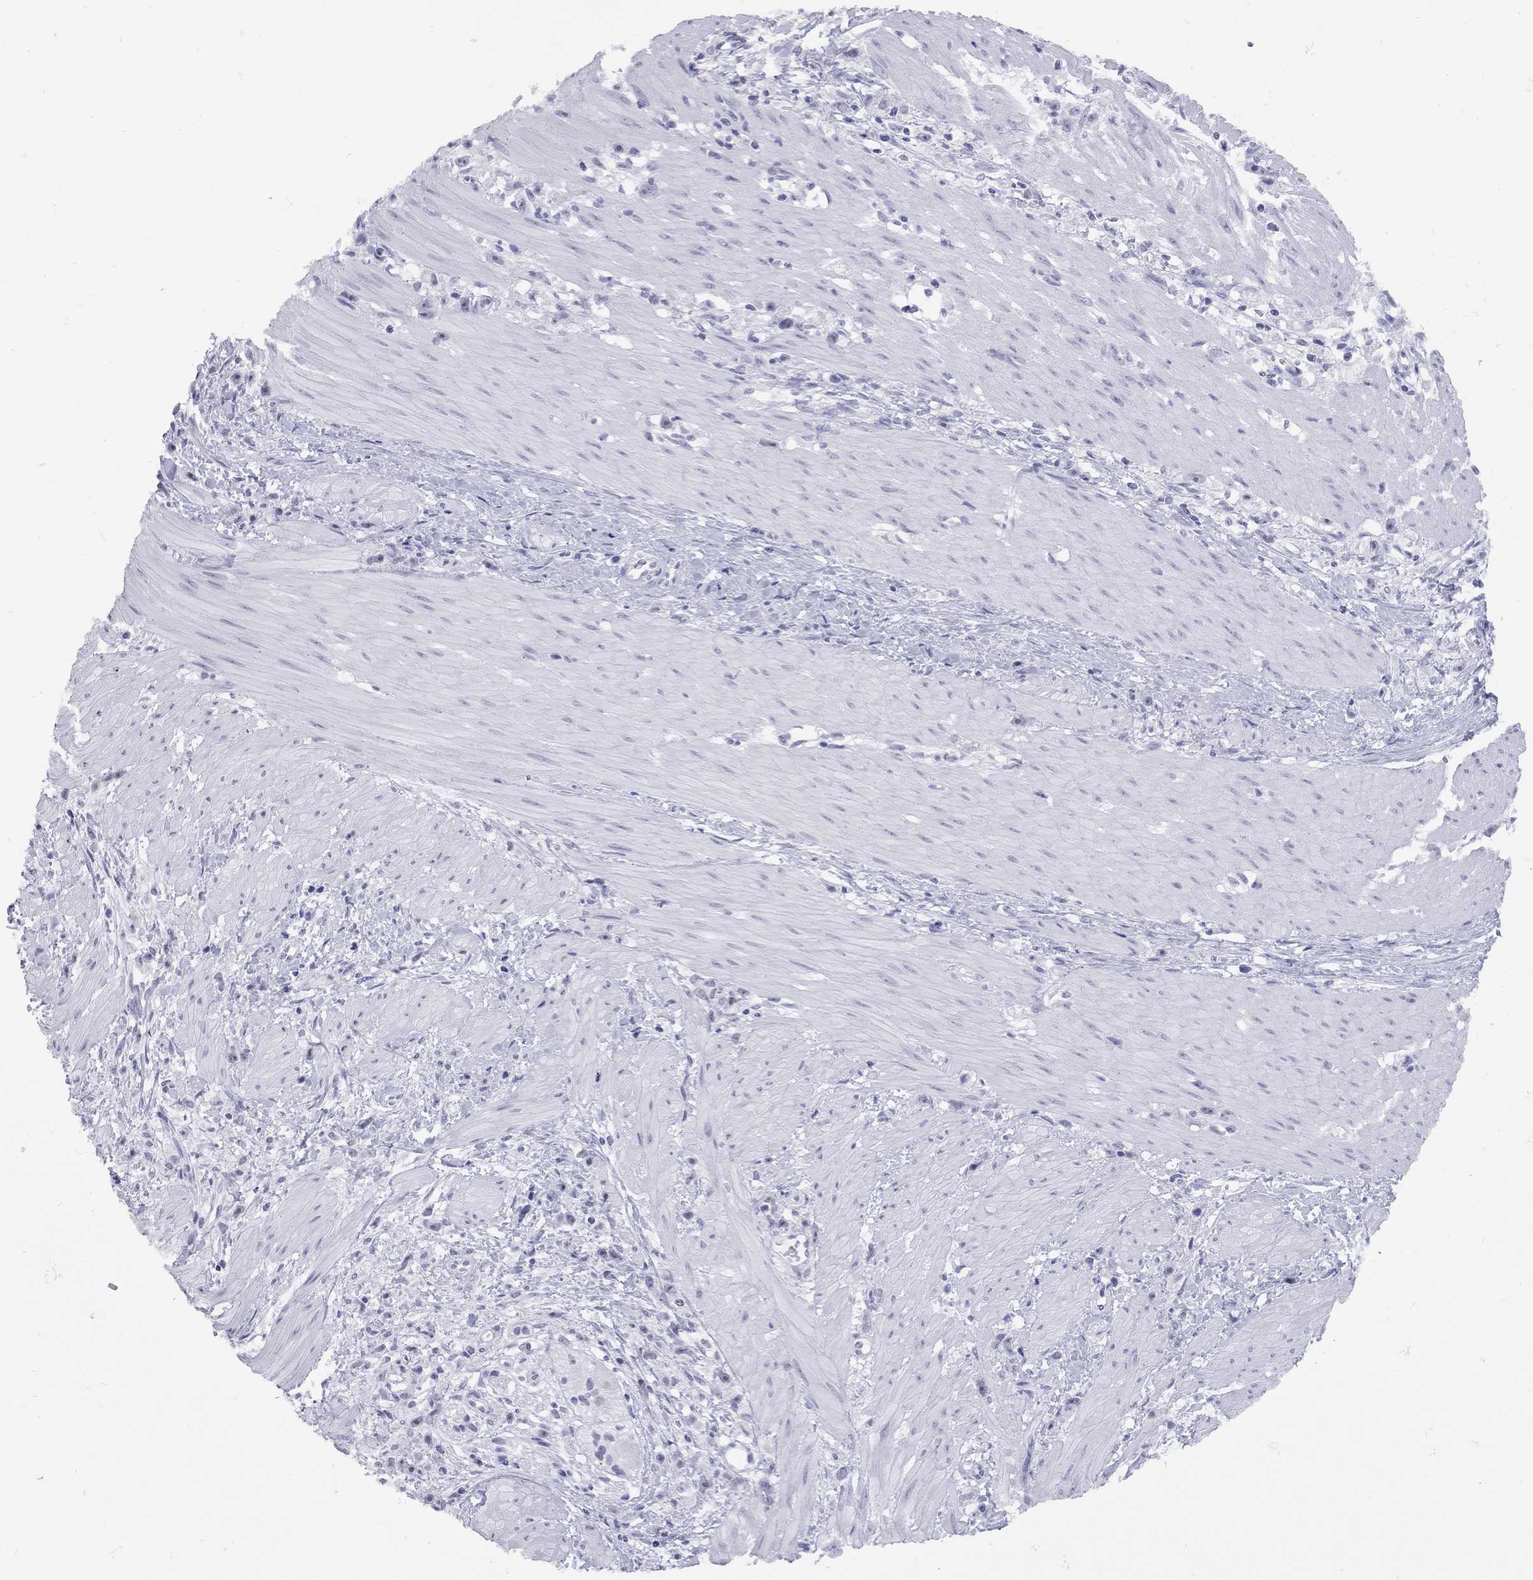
{"staining": {"intensity": "negative", "quantity": "none", "location": "none"}, "tissue": "stomach cancer", "cell_type": "Tumor cells", "image_type": "cancer", "snomed": [{"axis": "morphology", "description": "Adenocarcinoma, NOS"}, {"axis": "topography", "description": "Stomach"}], "caption": "Immunohistochemistry histopathology image of neoplastic tissue: human adenocarcinoma (stomach) stained with DAB (3,3'-diaminobenzidine) demonstrates no significant protein positivity in tumor cells. (Immunohistochemistry (ihc), brightfield microscopy, high magnification).", "gene": "LYAR", "patient": {"sex": "female", "age": 59}}